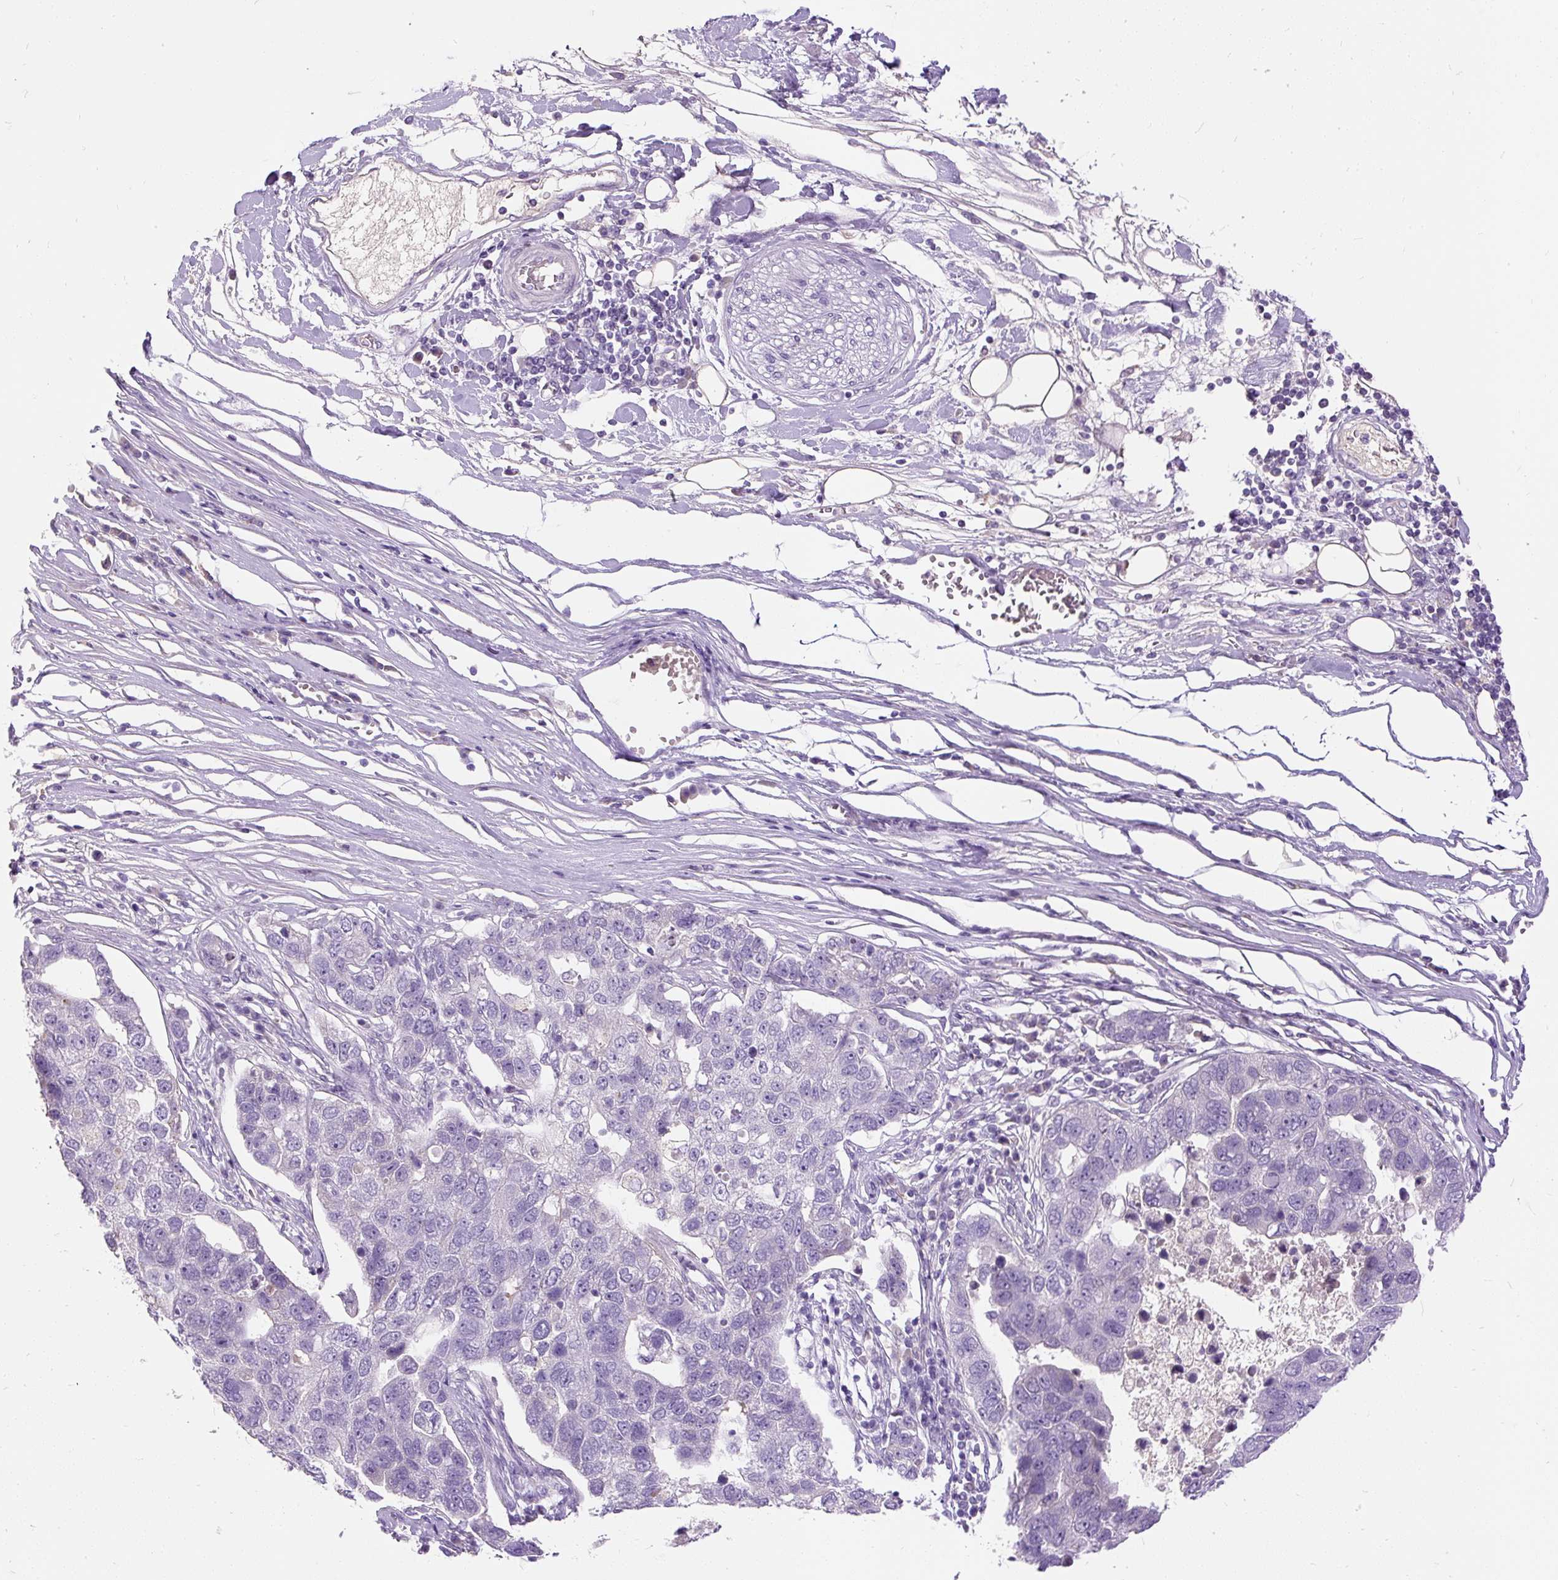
{"staining": {"intensity": "negative", "quantity": "none", "location": "none"}, "tissue": "pancreatic cancer", "cell_type": "Tumor cells", "image_type": "cancer", "snomed": [{"axis": "morphology", "description": "Adenocarcinoma, NOS"}, {"axis": "topography", "description": "Pancreas"}], "caption": "An immunohistochemistry (IHC) photomicrograph of adenocarcinoma (pancreatic) is shown. There is no staining in tumor cells of adenocarcinoma (pancreatic).", "gene": "KRTAP20-3", "patient": {"sex": "female", "age": 61}}